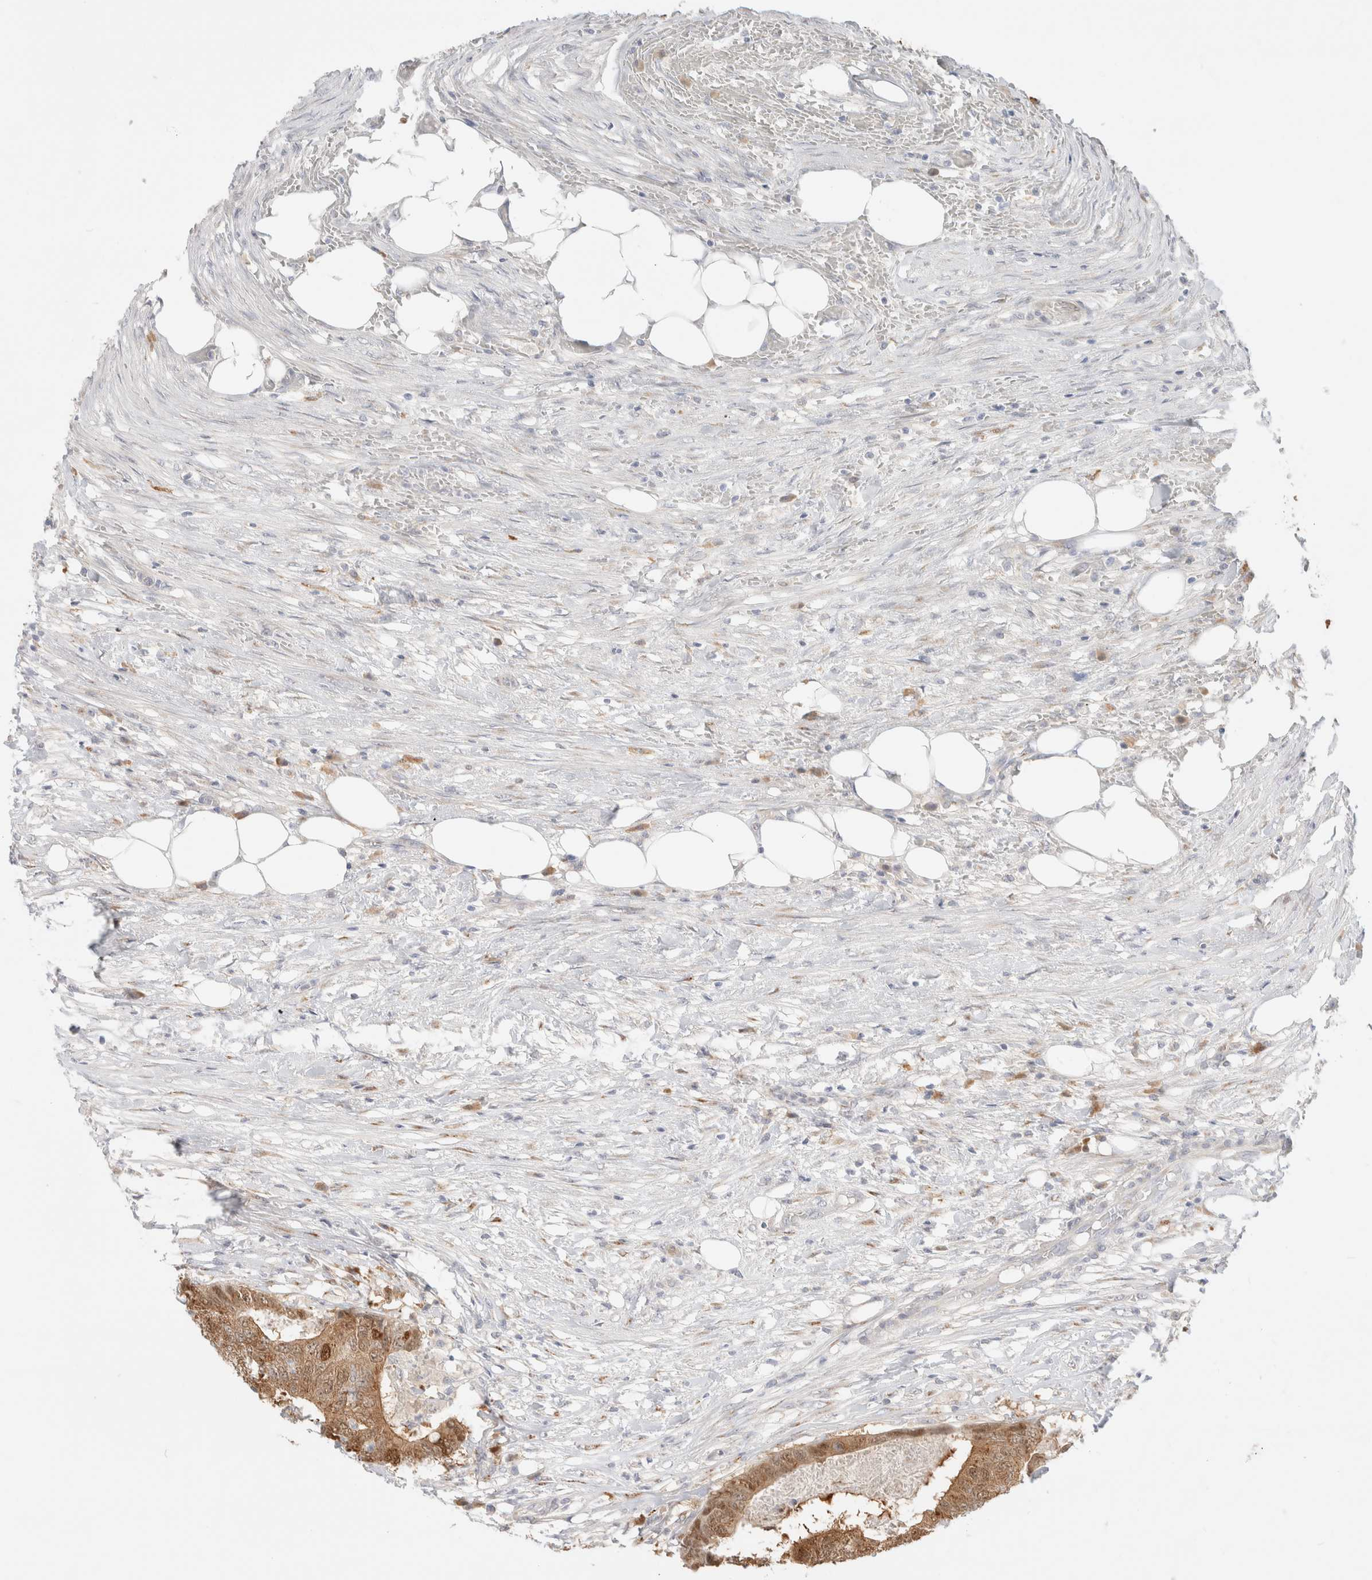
{"staining": {"intensity": "moderate", "quantity": ">75%", "location": "cytoplasmic/membranous"}, "tissue": "colorectal cancer", "cell_type": "Tumor cells", "image_type": "cancer", "snomed": [{"axis": "morphology", "description": "Adenocarcinoma, NOS"}, {"axis": "topography", "description": "Colon"}], "caption": "A brown stain highlights moderate cytoplasmic/membranous expression of a protein in adenocarcinoma (colorectal) tumor cells.", "gene": "EFCAB13", "patient": {"sex": "male", "age": 56}}